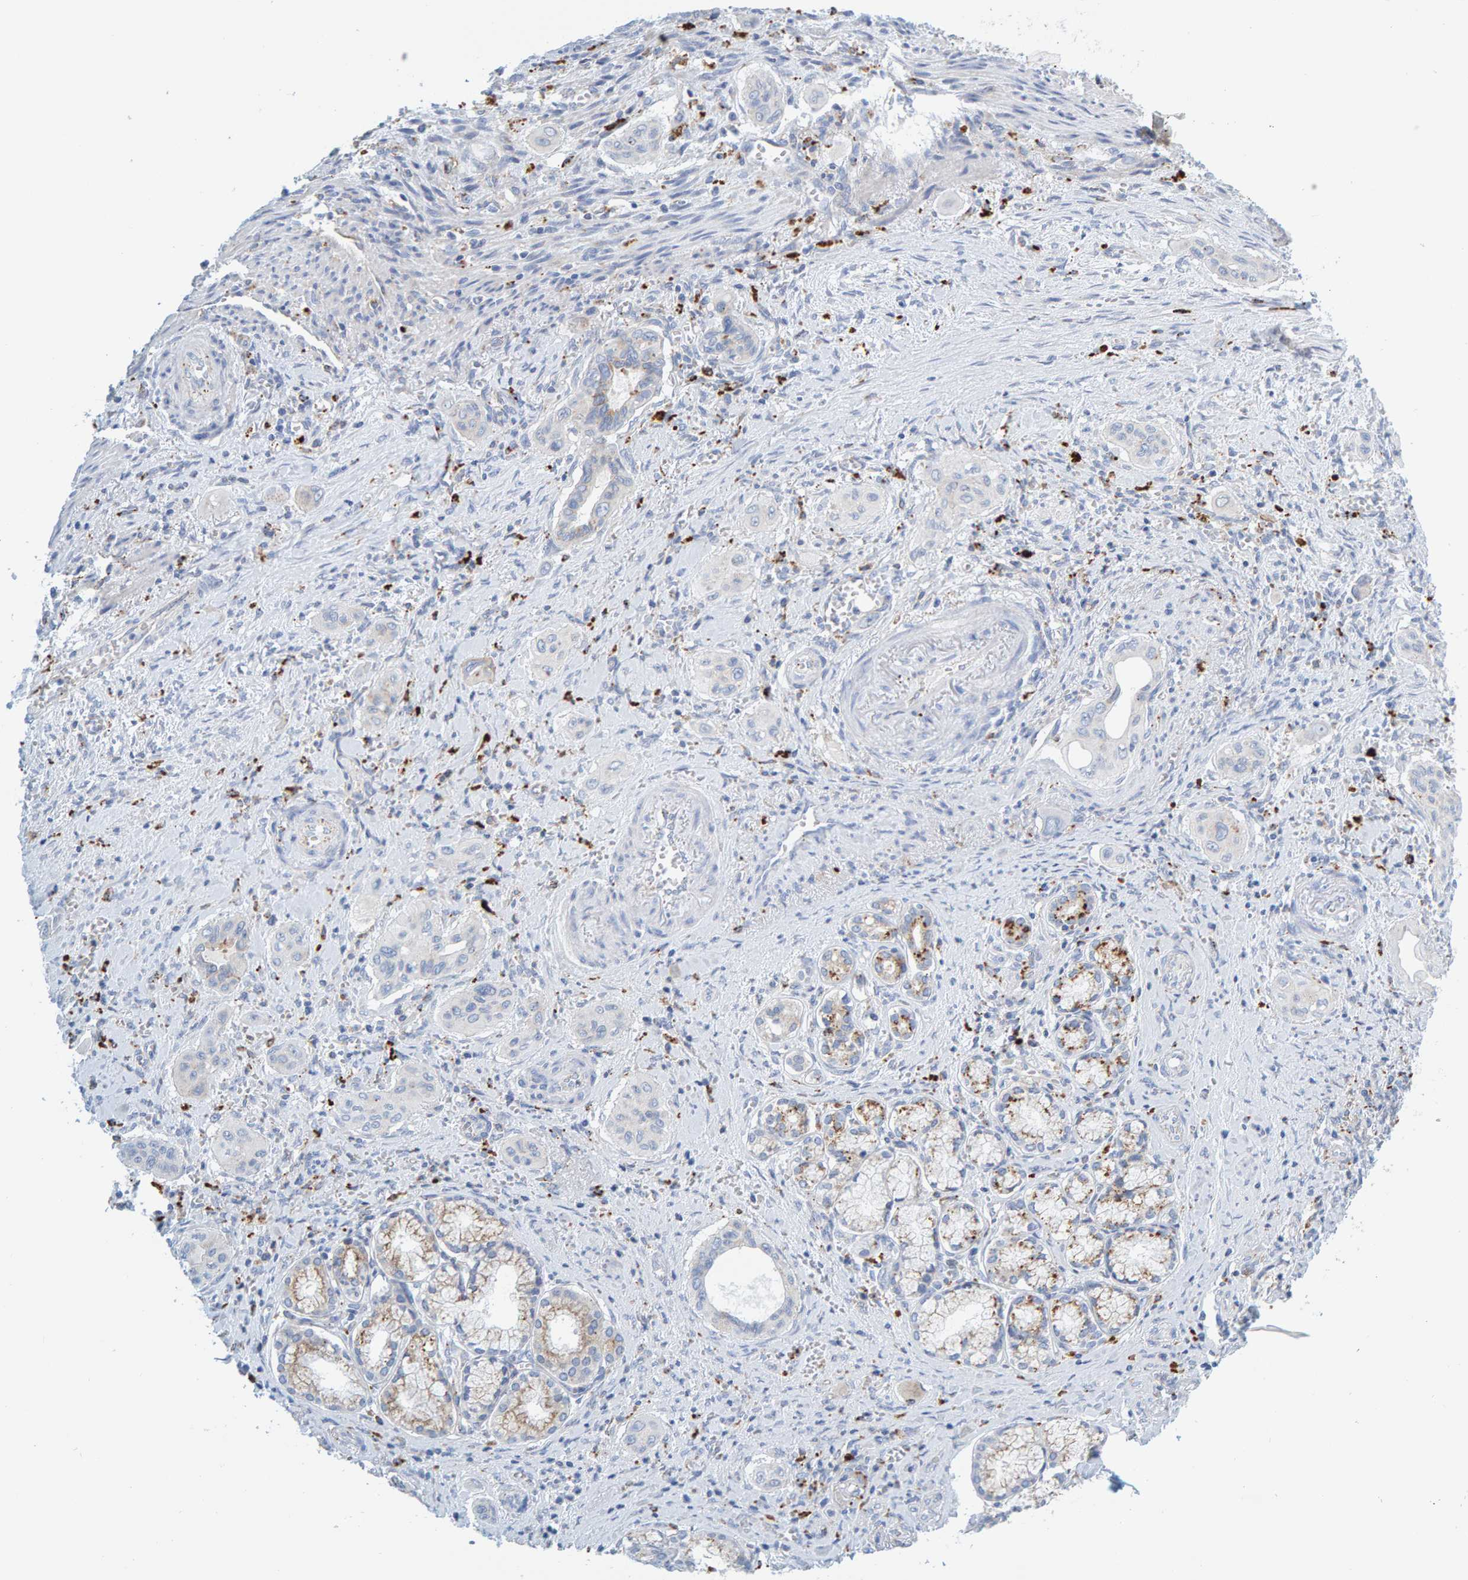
{"staining": {"intensity": "negative", "quantity": "none", "location": "none"}, "tissue": "pancreatic cancer", "cell_type": "Tumor cells", "image_type": "cancer", "snomed": [{"axis": "morphology", "description": "Adenocarcinoma, NOS"}, {"axis": "topography", "description": "Pancreas"}], "caption": "Human pancreatic adenocarcinoma stained for a protein using IHC shows no positivity in tumor cells.", "gene": "BIN3", "patient": {"sex": "male", "age": 77}}